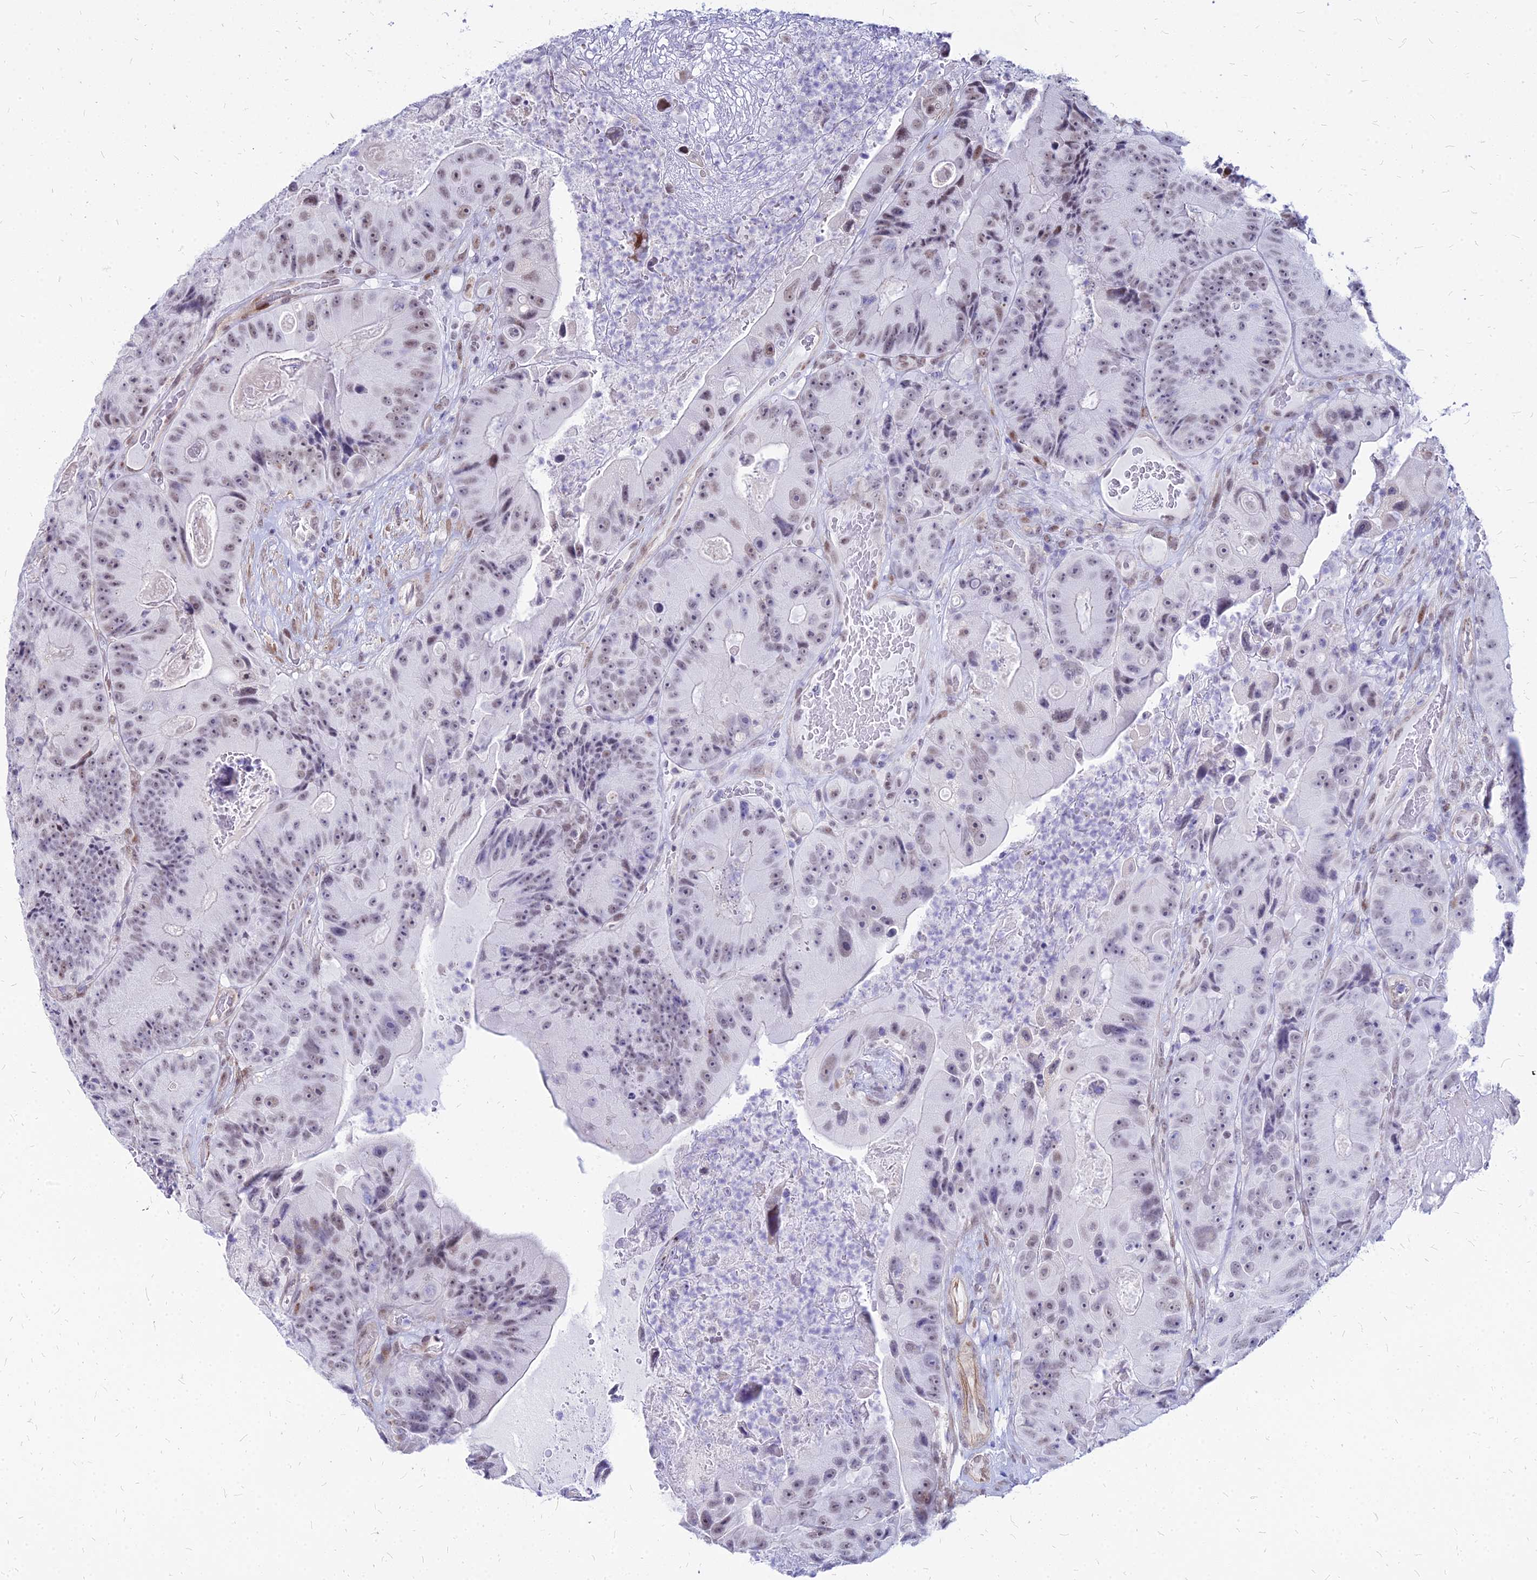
{"staining": {"intensity": "moderate", "quantity": "25%-75%", "location": "nuclear"}, "tissue": "colorectal cancer", "cell_type": "Tumor cells", "image_type": "cancer", "snomed": [{"axis": "morphology", "description": "Adenocarcinoma, NOS"}, {"axis": "topography", "description": "Colon"}], "caption": "Brown immunohistochemical staining in human colorectal cancer (adenocarcinoma) demonstrates moderate nuclear positivity in about 25%-75% of tumor cells.", "gene": "FDX2", "patient": {"sex": "female", "age": 86}}